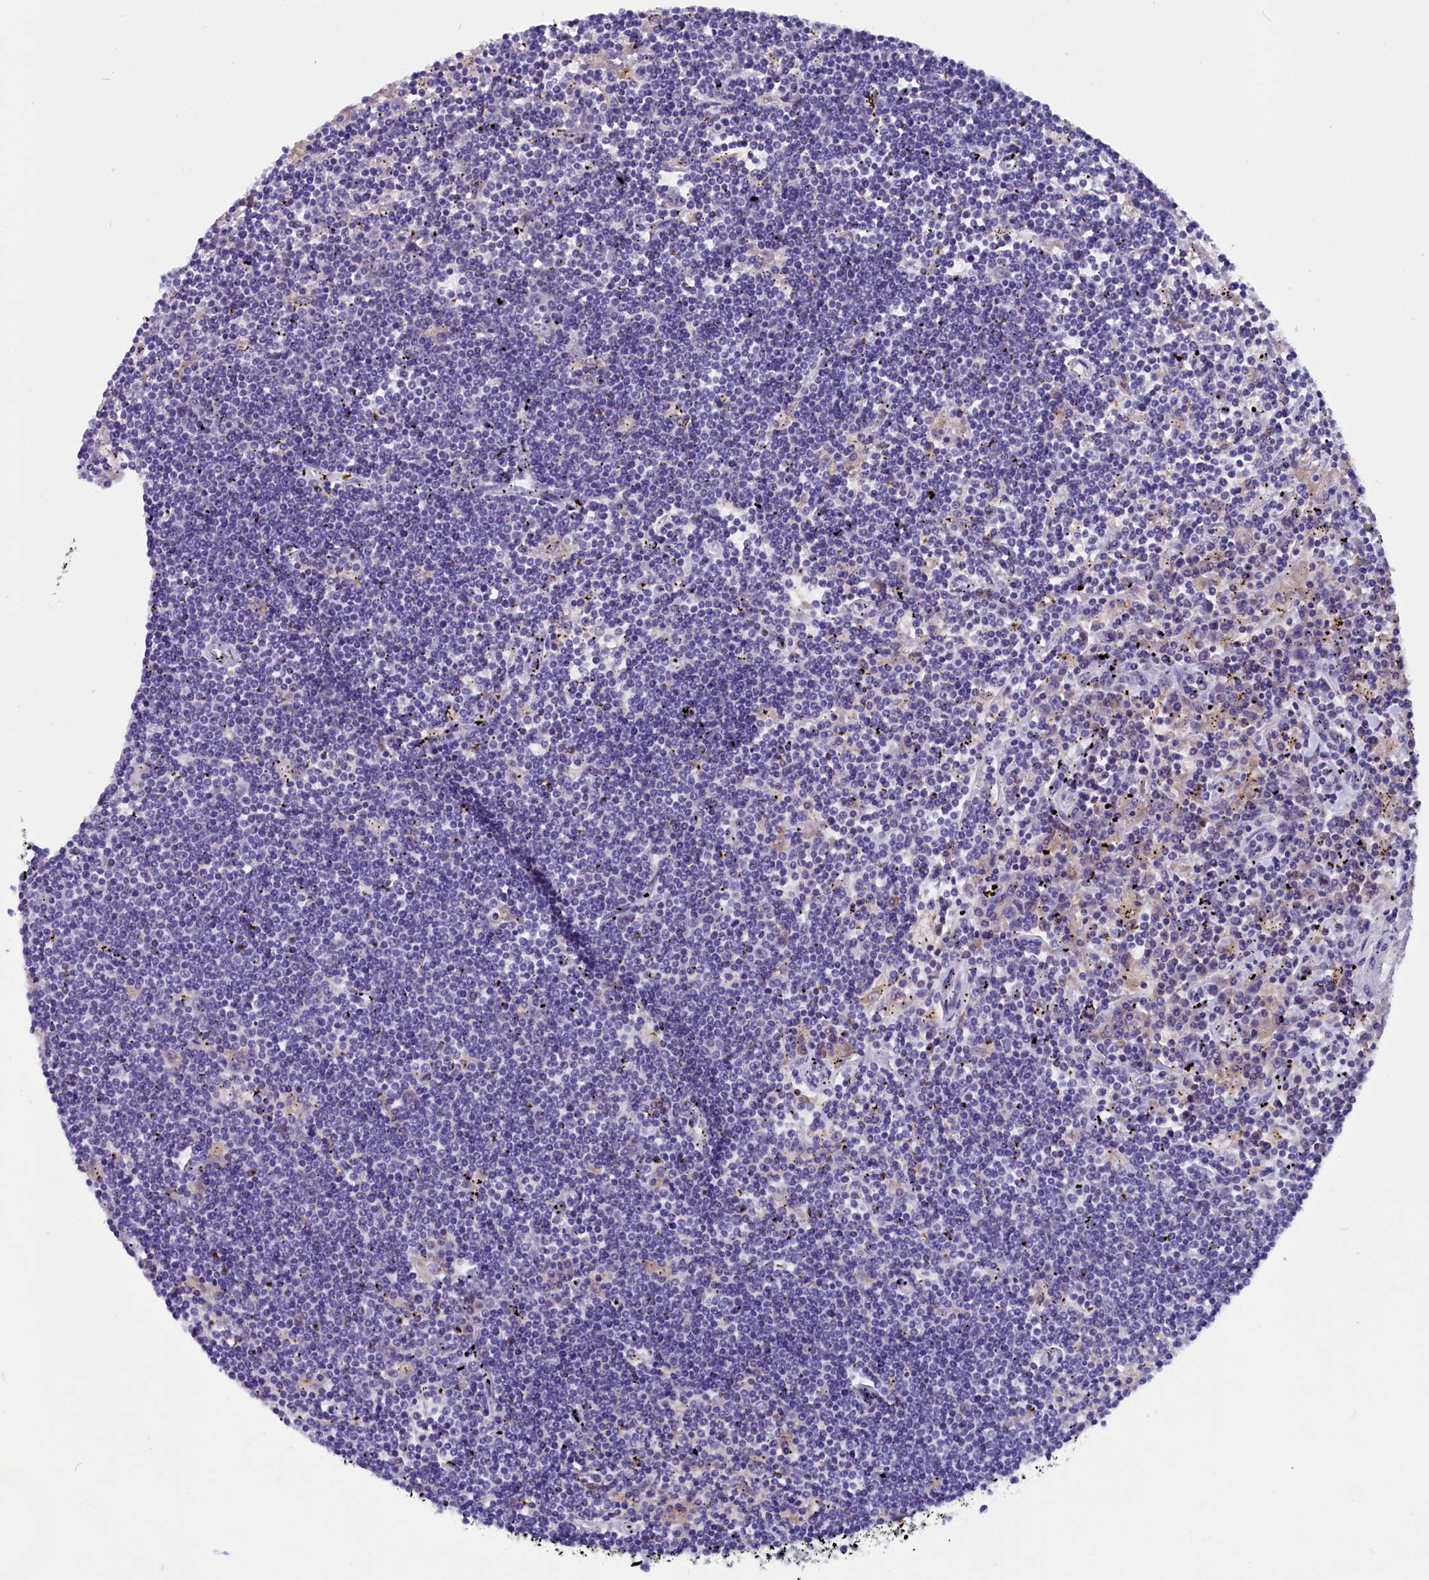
{"staining": {"intensity": "negative", "quantity": "none", "location": "none"}, "tissue": "lymphoma", "cell_type": "Tumor cells", "image_type": "cancer", "snomed": [{"axis": "morphology", "description": "Malignant lymphoma, non-Hodgkin's type, Low grade"}, {"axis": "topography", "description": "Spleen"}], "caption": "Lymphoma was stained to show a protein in brown. There is no significant staining in tumor cells.", "gene": "CCBE1", "patient": {"sex": "male", "age": 76}}